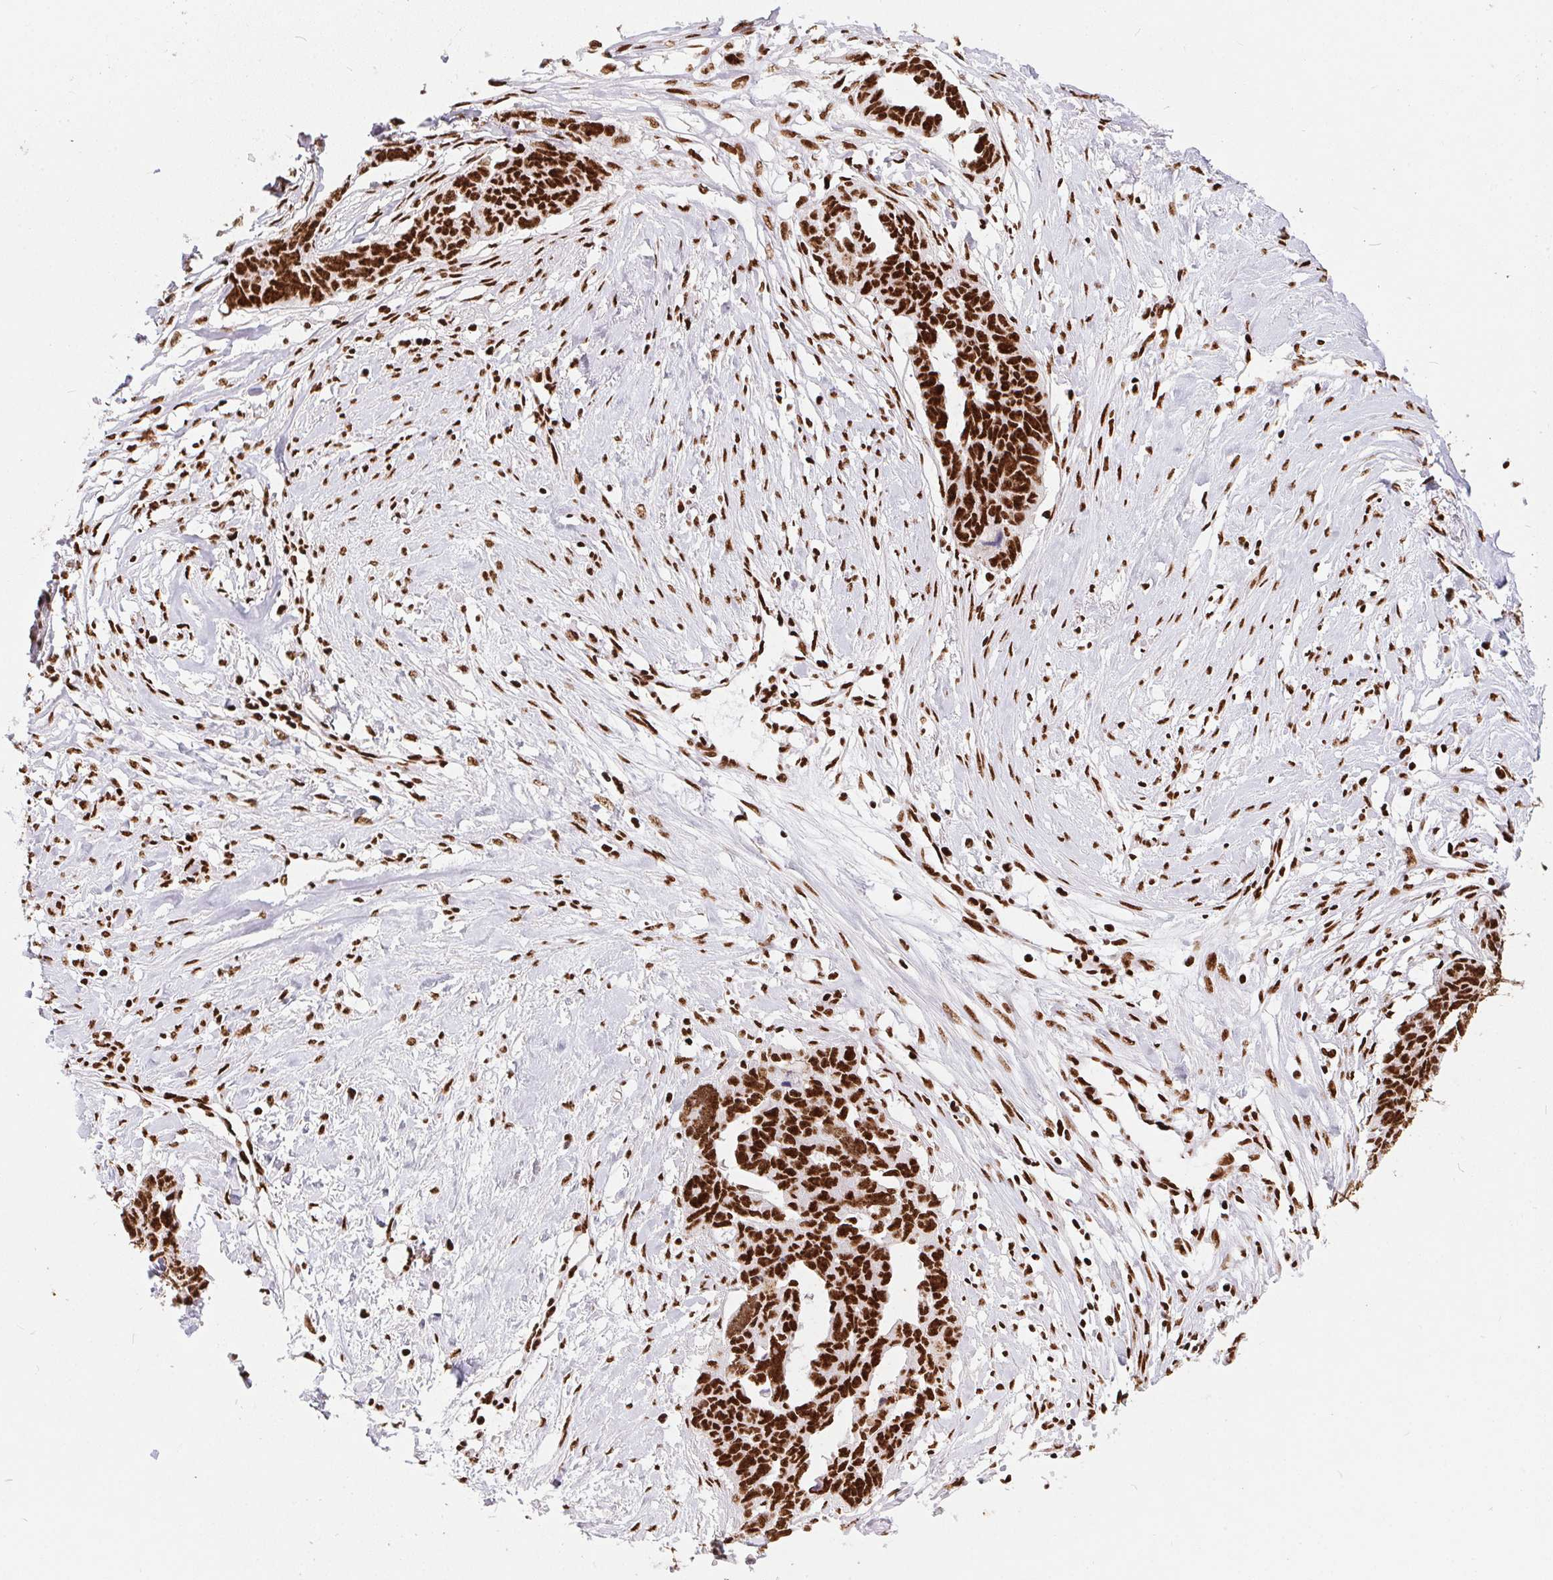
{"staining": {"intensity": "strong", "quantity": ">75%", "location": "nuclear"}, "tissue": "ovarian cancer", "cell_type": "Tumor cells", "image_type": "cancer", "snomed": [{"axis": "morphology", "description": "Cystadenocarcinoma, serous, NOS"}, {"axis": "topography", "description": "Ovary"}], "caption": "Tumor cells reveal strong nuclear positivity in about >75% of cells in ovarian serous cystadenocarcinoma.", "gene": "PAGE3", "patient": {"sex": "female", "age": 69}}